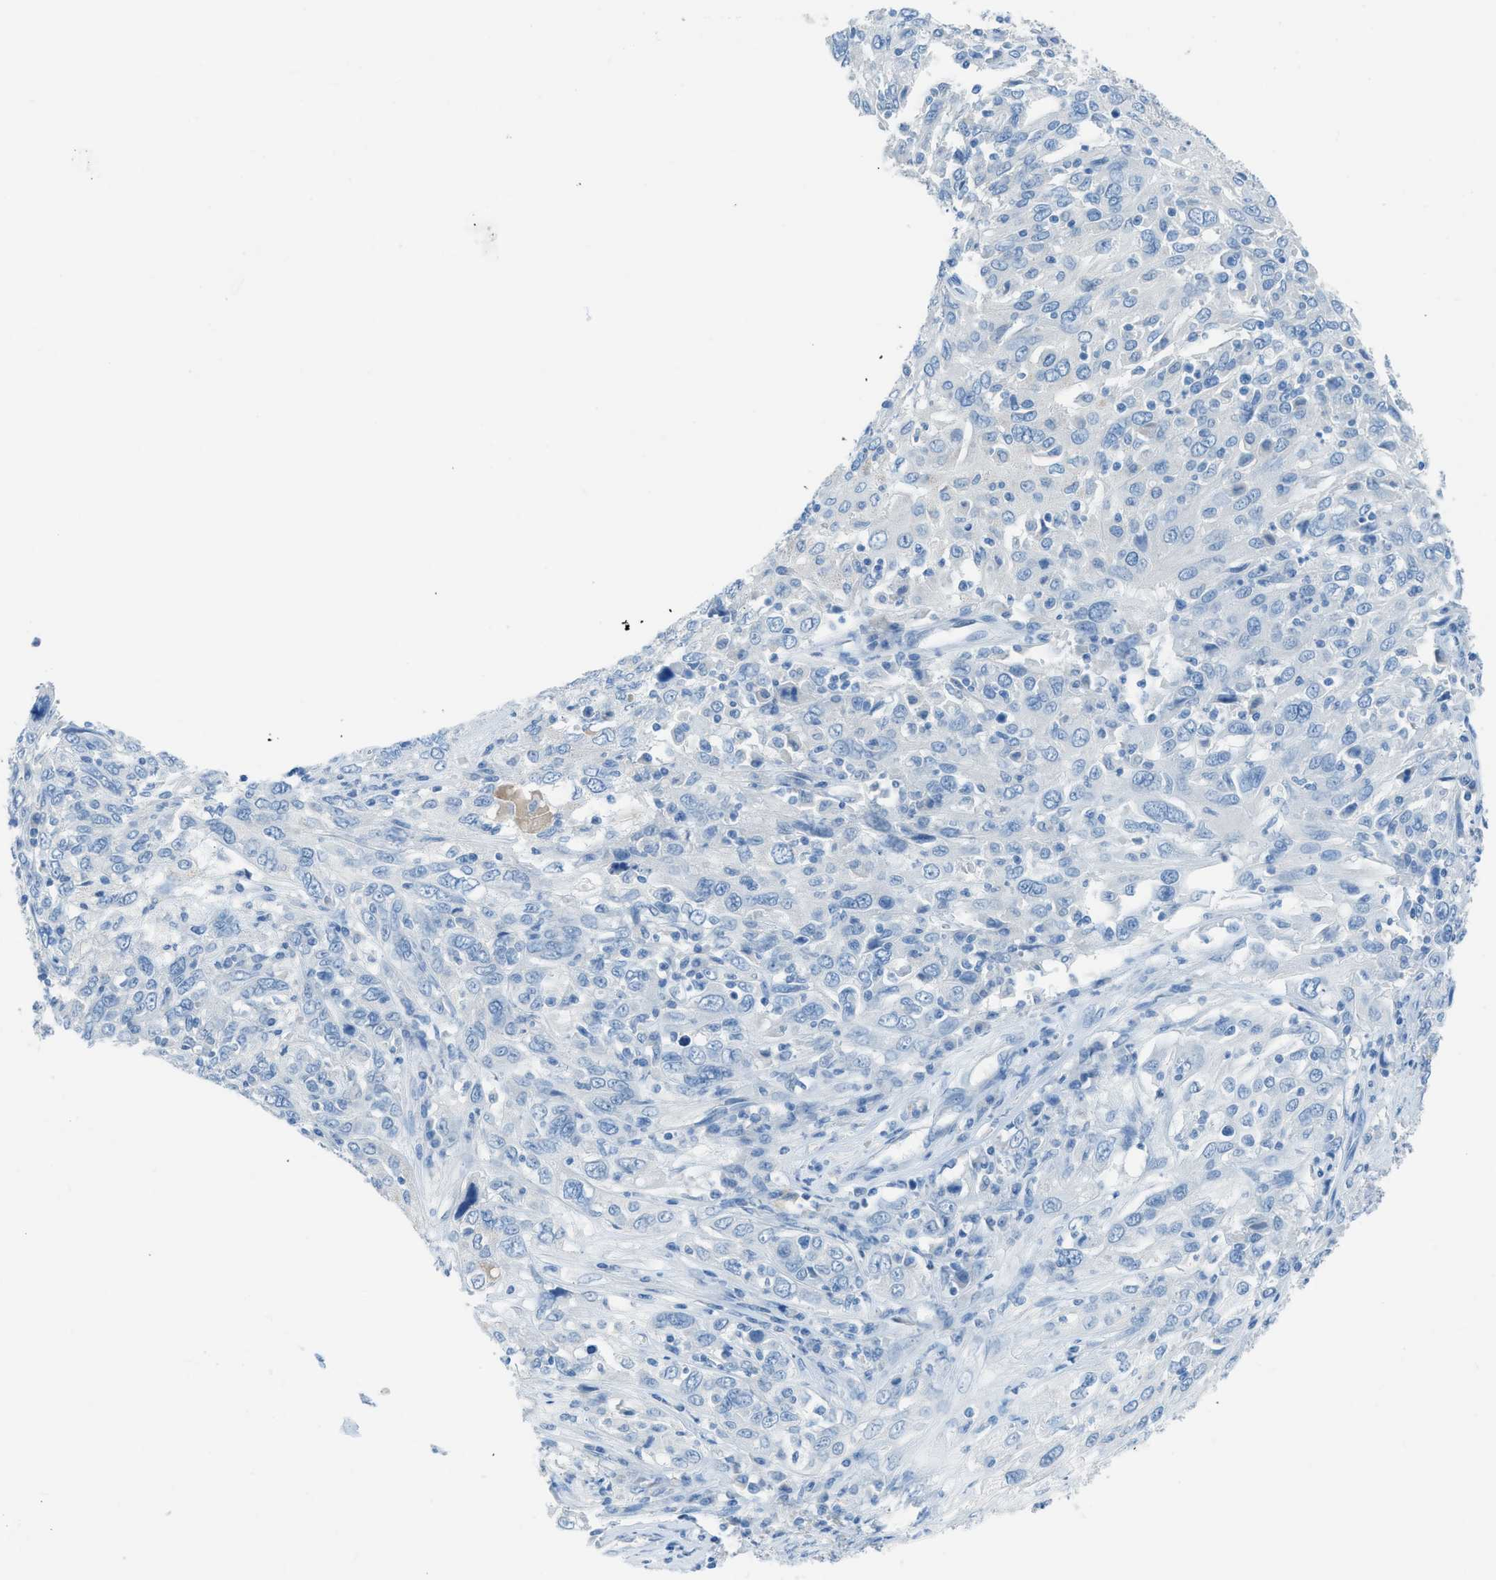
{"staining": {"intensity": "negative", "quantity": "none", "location": "none"}, "tissue": "cervical cancer", "cell_type": "Tumor cells", "image_type": "cancer", "snomed": [{"axis": "morphology", "description": "Squamous cell carcinoma, NOS"}, {"axis": "topography", "description": "Cervix"}], "caption": "Cervical squamous cell carcinoma was stained to show a protein in brown. There is no significant positivity in tumor cells. (Immunohistochemistry (ihc), brightfield microscopy, high magnification).", "gene": "ACAN", "patient": {"sex": "female", "age": 46}}